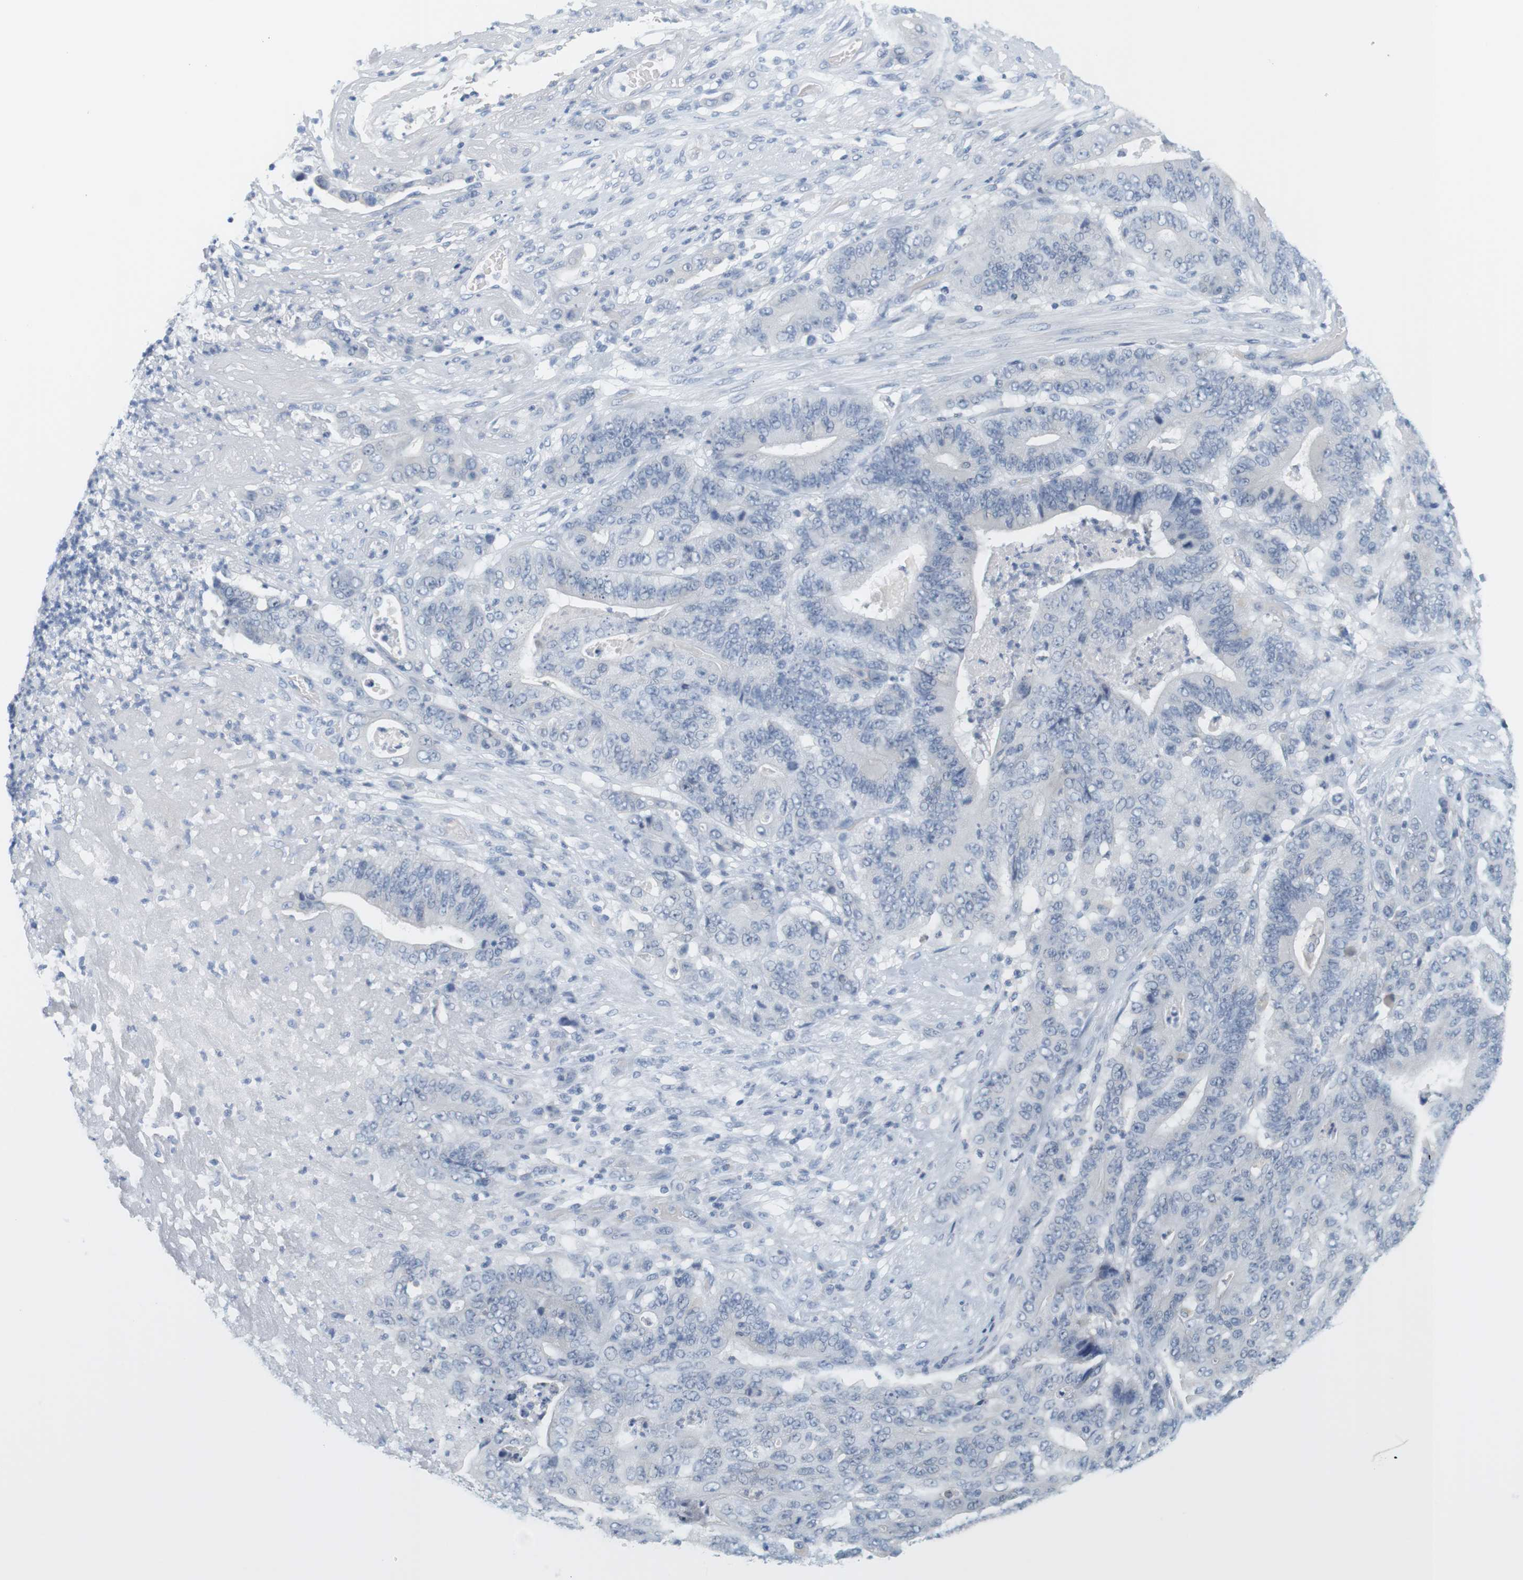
{"staining": {"intensity": "negative", "quantity": "none", "location": "none"}, "tissue": "stomach cancer", "cell_type": "Tumor cells", "image_type": "cancer", "snomed": [{"axis": "morphology", "description": "Adenocarcinoma, NOS"}, {"axis": "topography", "description": "Stomach"}], "caption": "Tumor cells show no significant protein staining in stomach adenocarcinoma.", "gene": "OPRM1", "patient": {"sex": "female", "age": 73}}